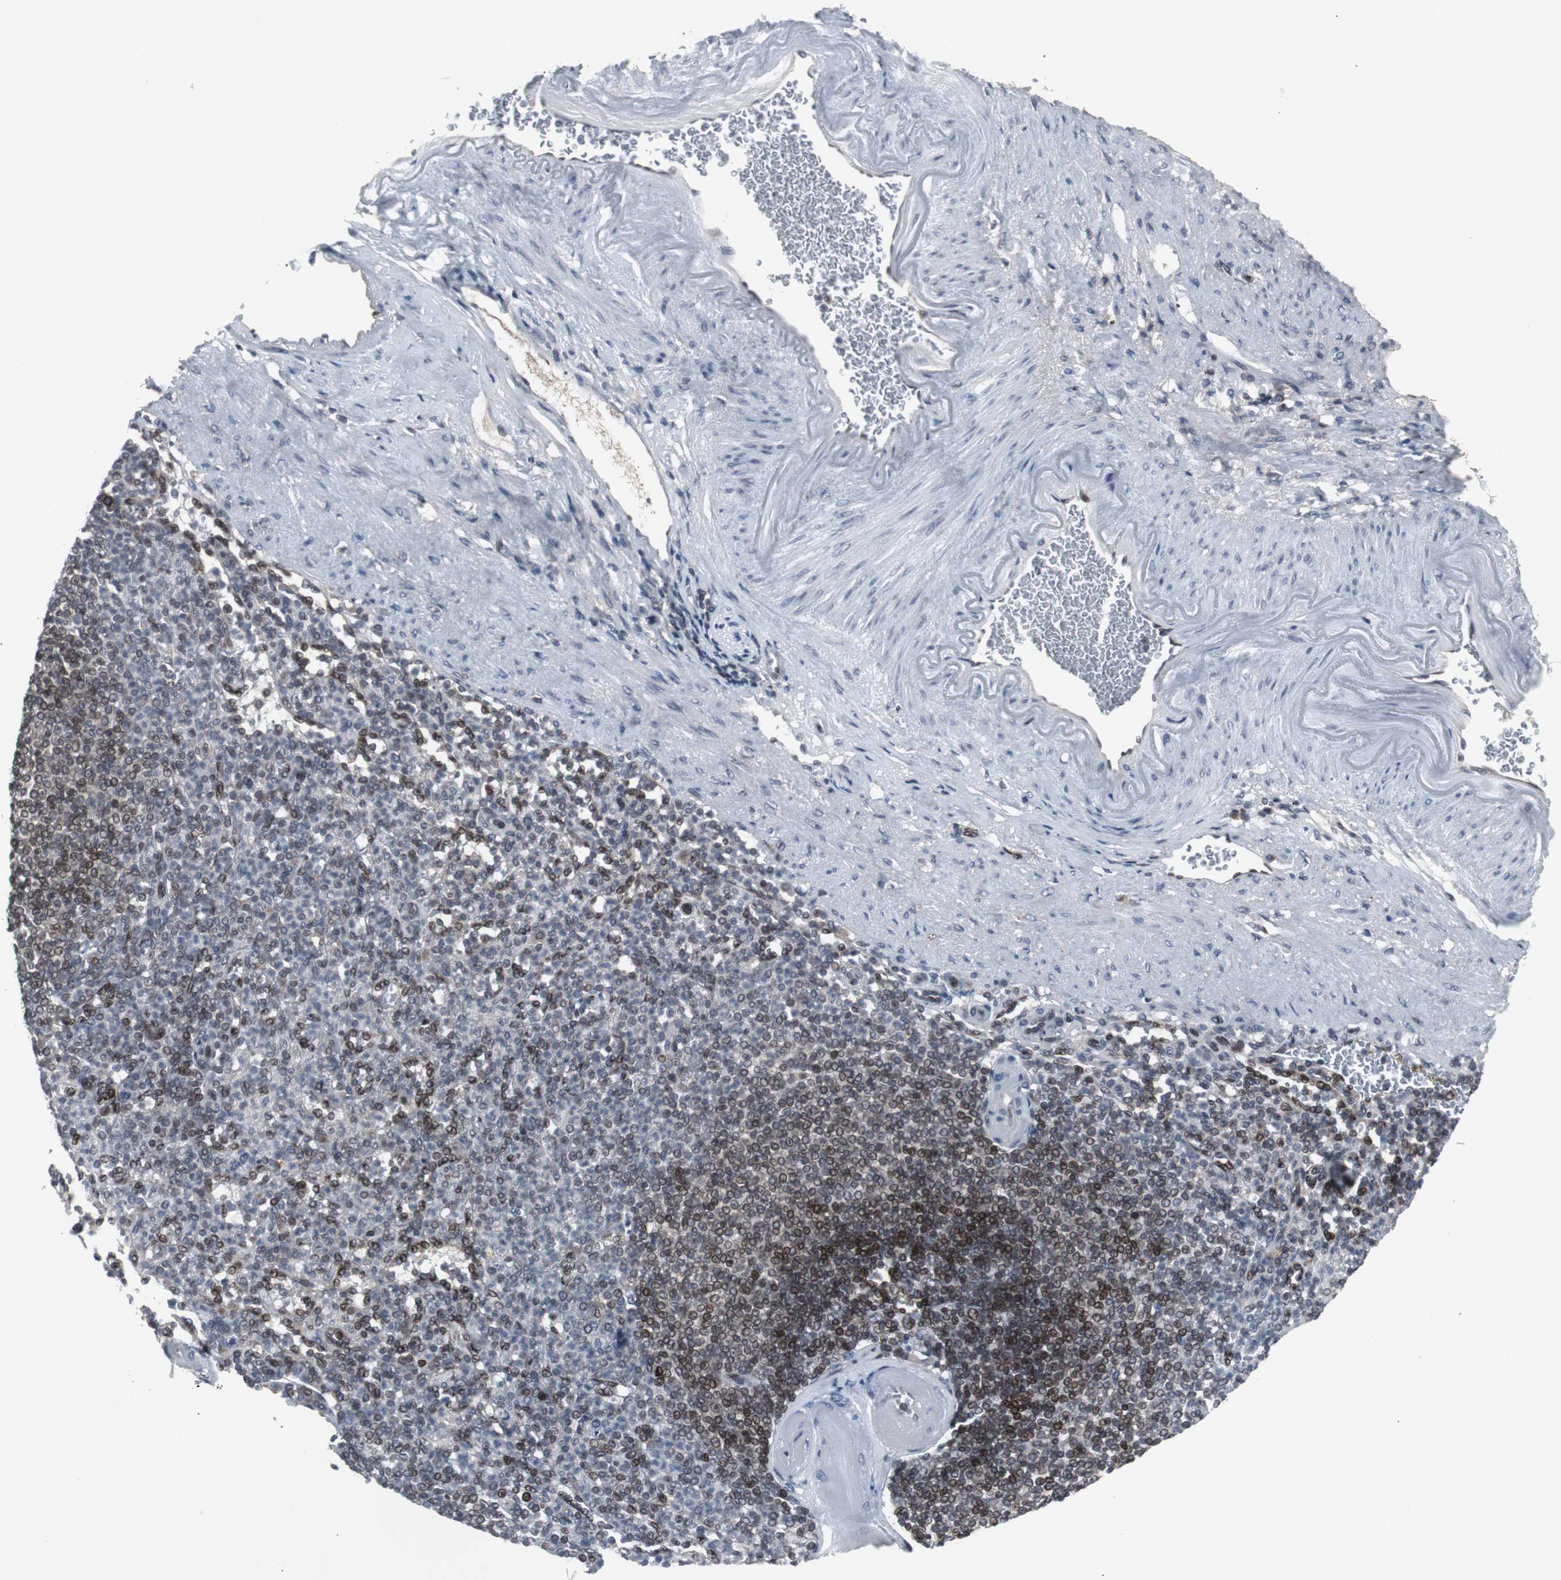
{"staining": {"intensity": "moderate", "quantity": "<25%", "location": "nuclear"}, "tissue": "spleen", "cell_type": "Cells in red pulp", "image_type": "normal", "snomed": [{"axis": "morphology", "description": "Normal tissue, NOS"}, {"axis": "topography", "description": "Spleen"}], "caption": "High-magnification brightfield microscopy of normal spleen stained with DAB (brown) and counterstained with hematoxylin (blue). cells in red pulp exhibit moderate nuclear positivity is present in approximately<25% of cells.", "gene": "ZNF396", "patient": {"sex": "female", "age": 74}}